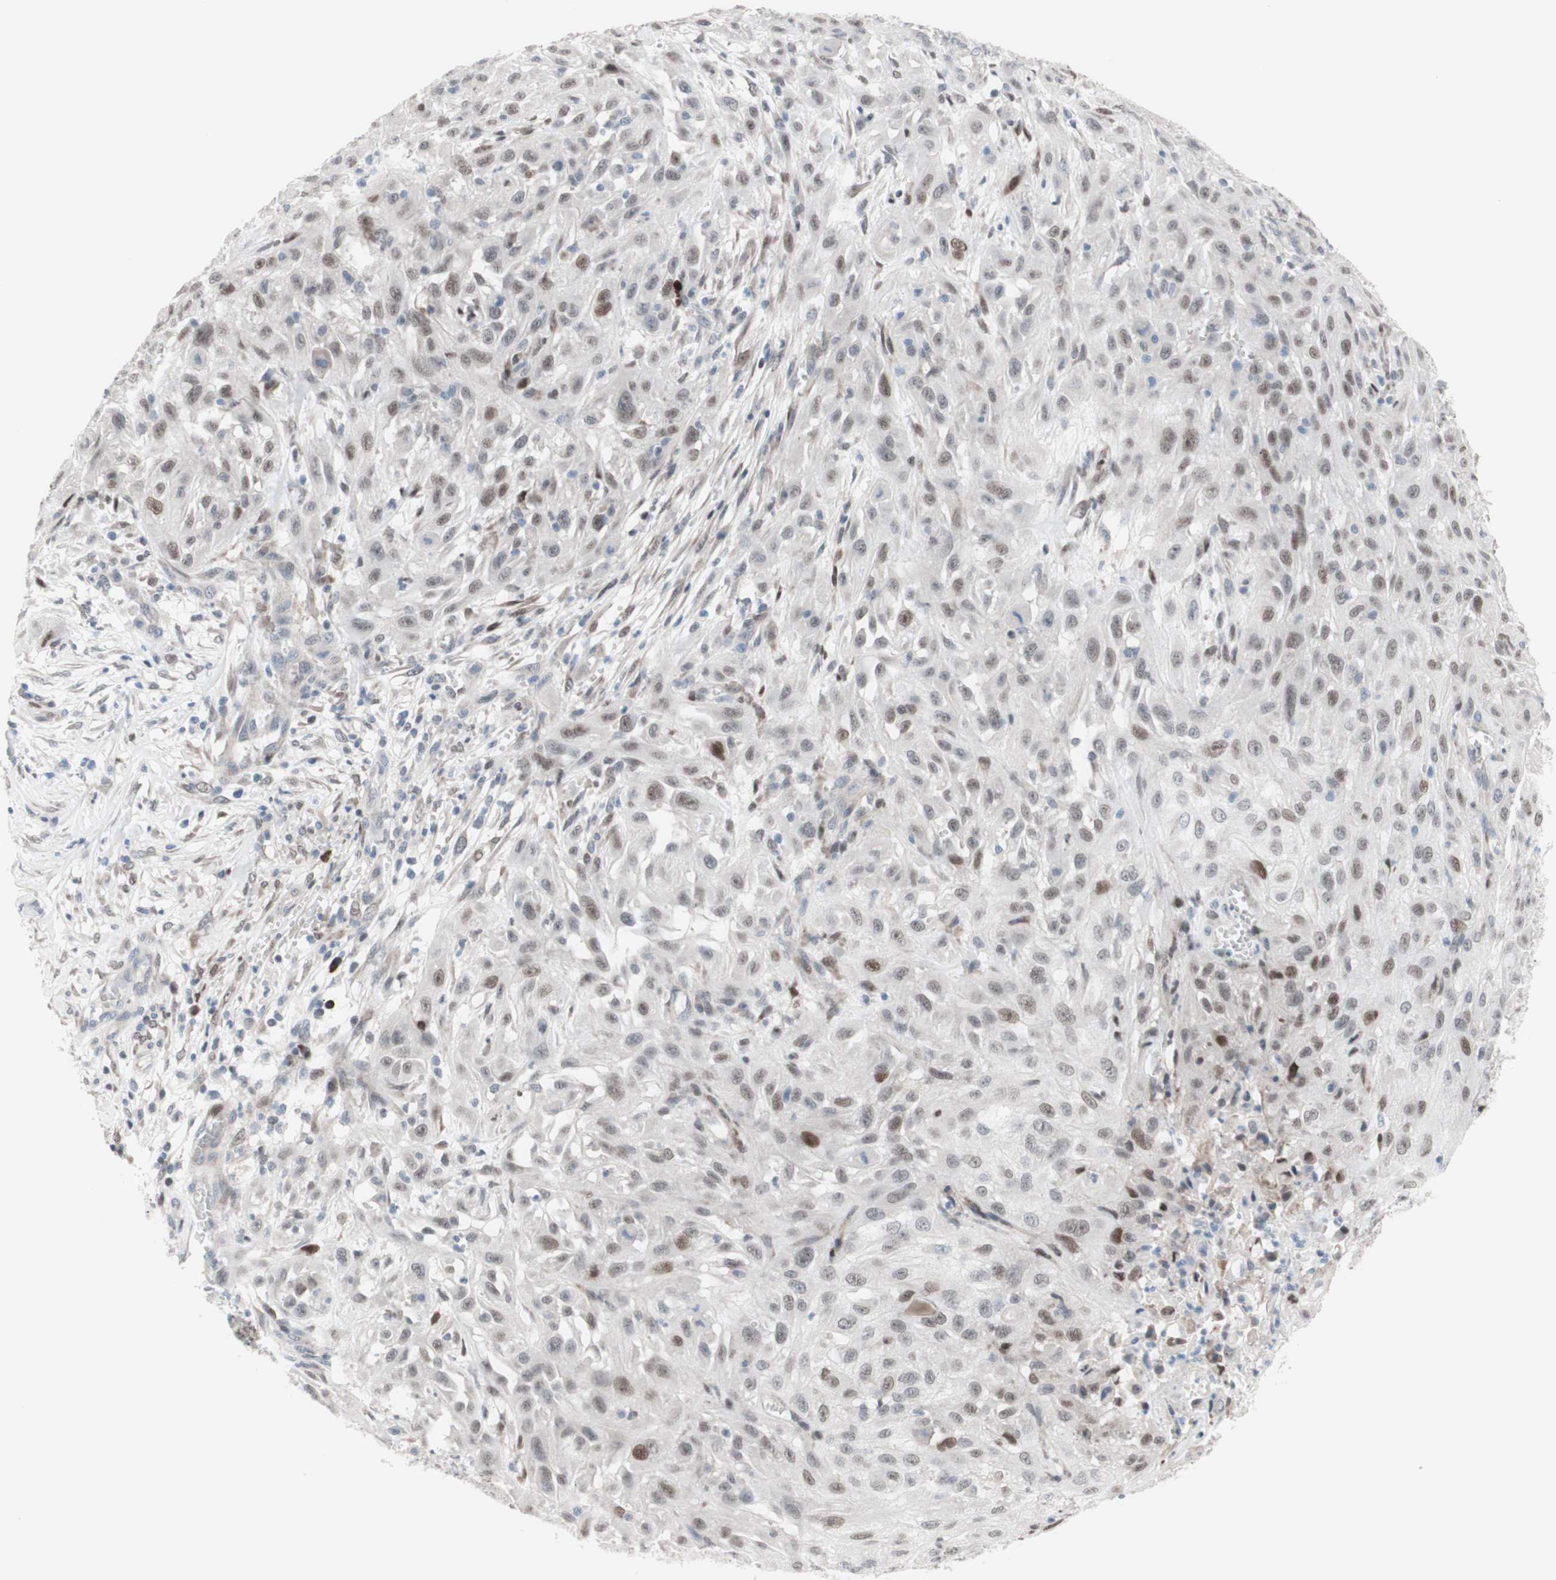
{"staining": {"intensity": "weak", "quantity": "25%-75%", "location": "nuclear"}, "tissue": "skin cancer", "cell_type": "Tumor cells", "image_type": "cancer", "snomed": [{"axis": "morphology", "description": "Squamous cell carcinoma, NOS"}, {"axis": "topography", "description": "Skin"}], "caption": "Tumor cells reveal weak nuclear expression in approximately 25%-75% of cells in squamous cell carcinoma (skin).", "gene": "PHTF2", "patient": {"sex": "male", "age": 75}}